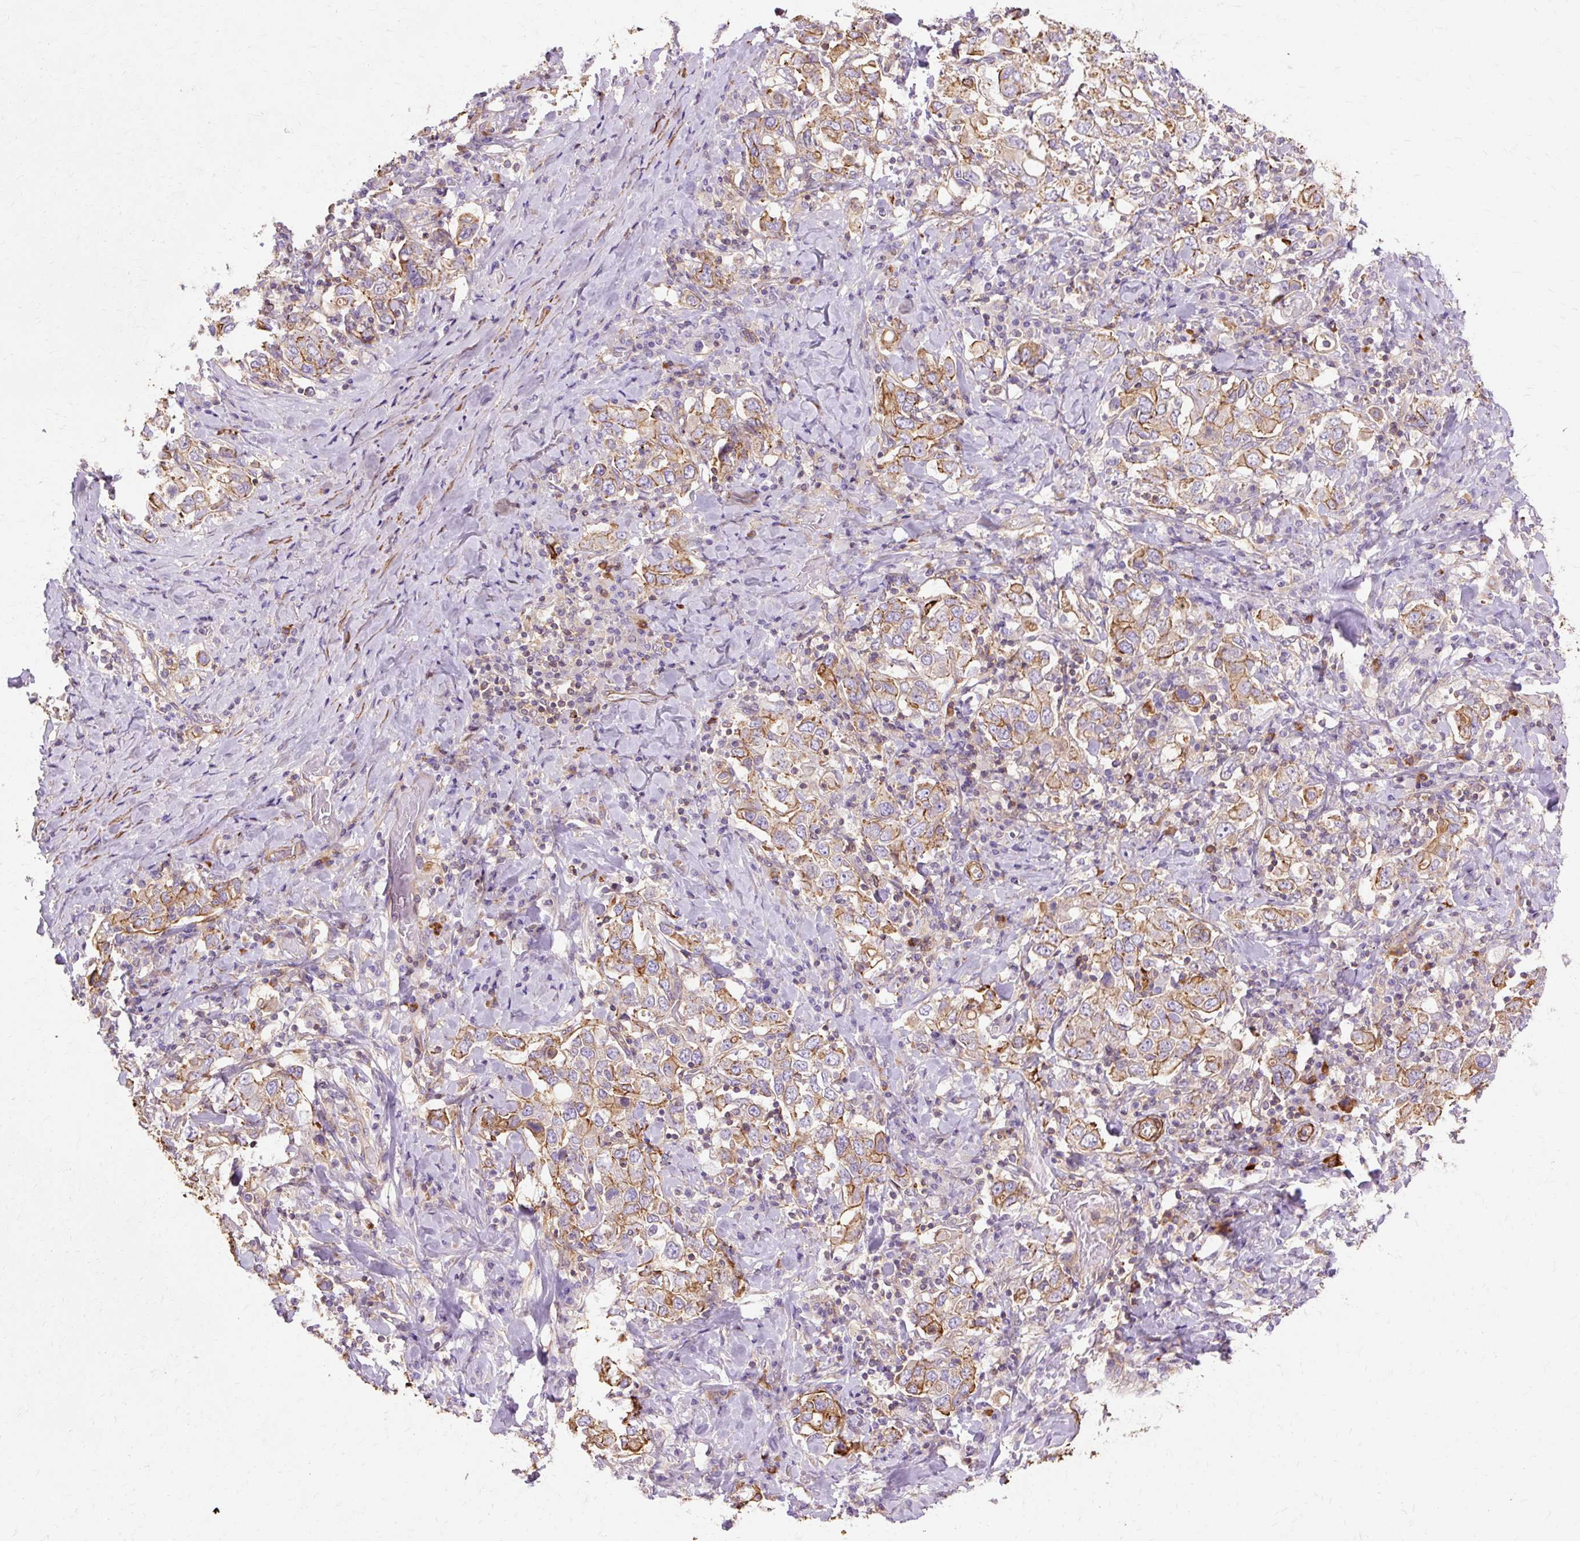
{"staining": {"intensity": "moderate", "quantity": "25%-75%", "location": "cytoplasmic/membranous"}, "tissue": "stomach cancer", "cell_type": "Tumor cells", "image_type": "cancer", "snomed": [{"axis": "morphology", "description": "Adenocarcinoma, NOS"}, {"axis": "topography", "description": "Stomach, upper"}], "caption": "DAB (3,3'-diaminobenzidine) immunohistochemical staining of human stomach cancer (adenocarcinoma) displays moderate cytoplasmic/membranous protein positivity in about 25%-75% of tumor cells.", "gene": "TBC1D2B", "patient": {"sex": "male", "age": 62}}